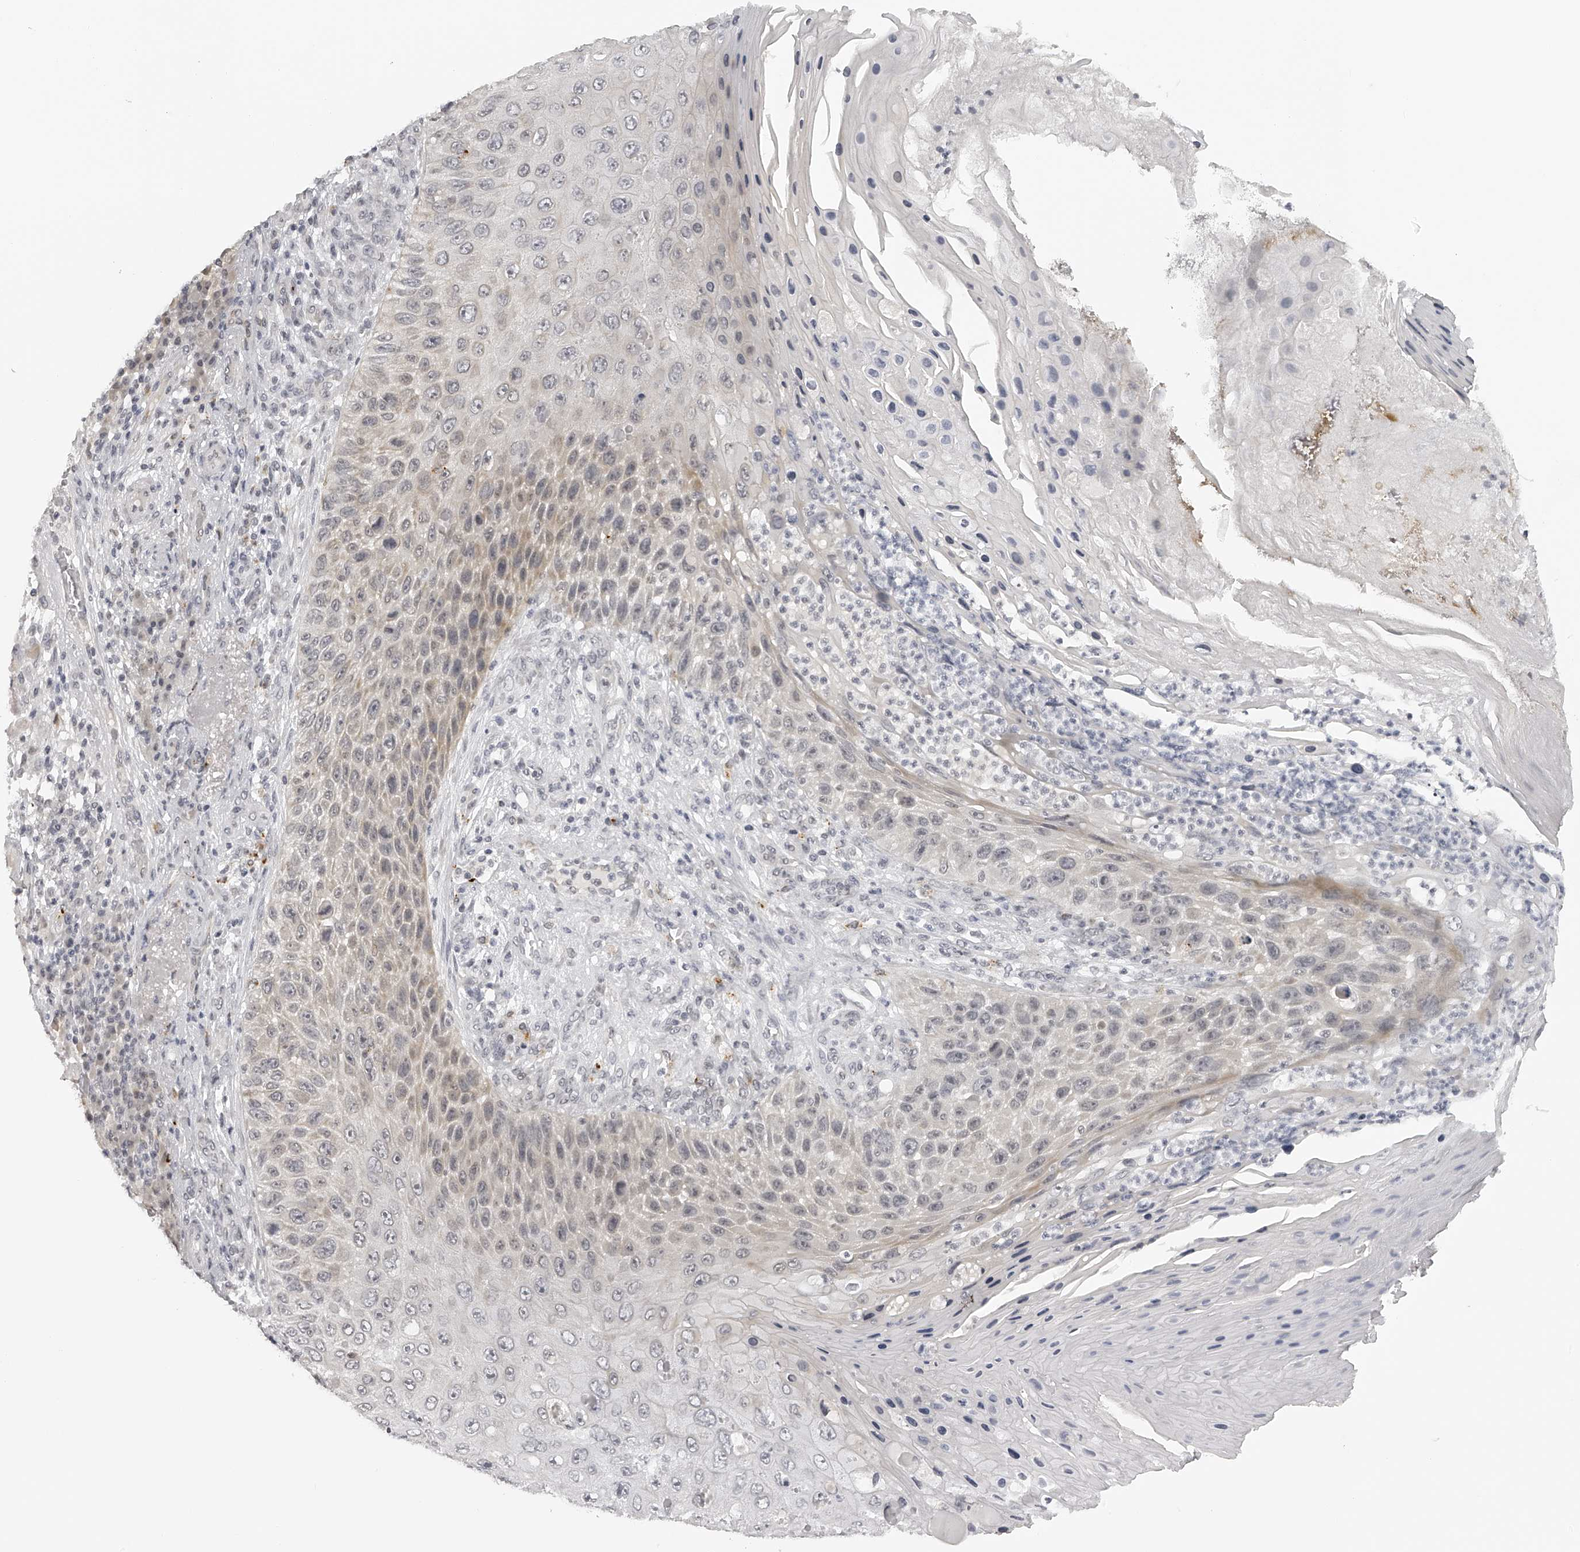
{"staining": {"intensity": "weak", "quantity": "<25%", "location": "cytoplasmic/membranous"}, "tissue": "skin cancer", "cell_type": "Tumor cells", "image_type": "cancer", "snomed": [{"axis": "morphology", "description": "Squamous cell carcinoma, NOS"}, {"axis": "topography", "description": "Skin"}], "caption": "Immunohistochemical staining of skin cancer exhibits no significant staining in tumor cells.", "gene": "RNF220", "patient": {"sex": "female", "age": 88}}